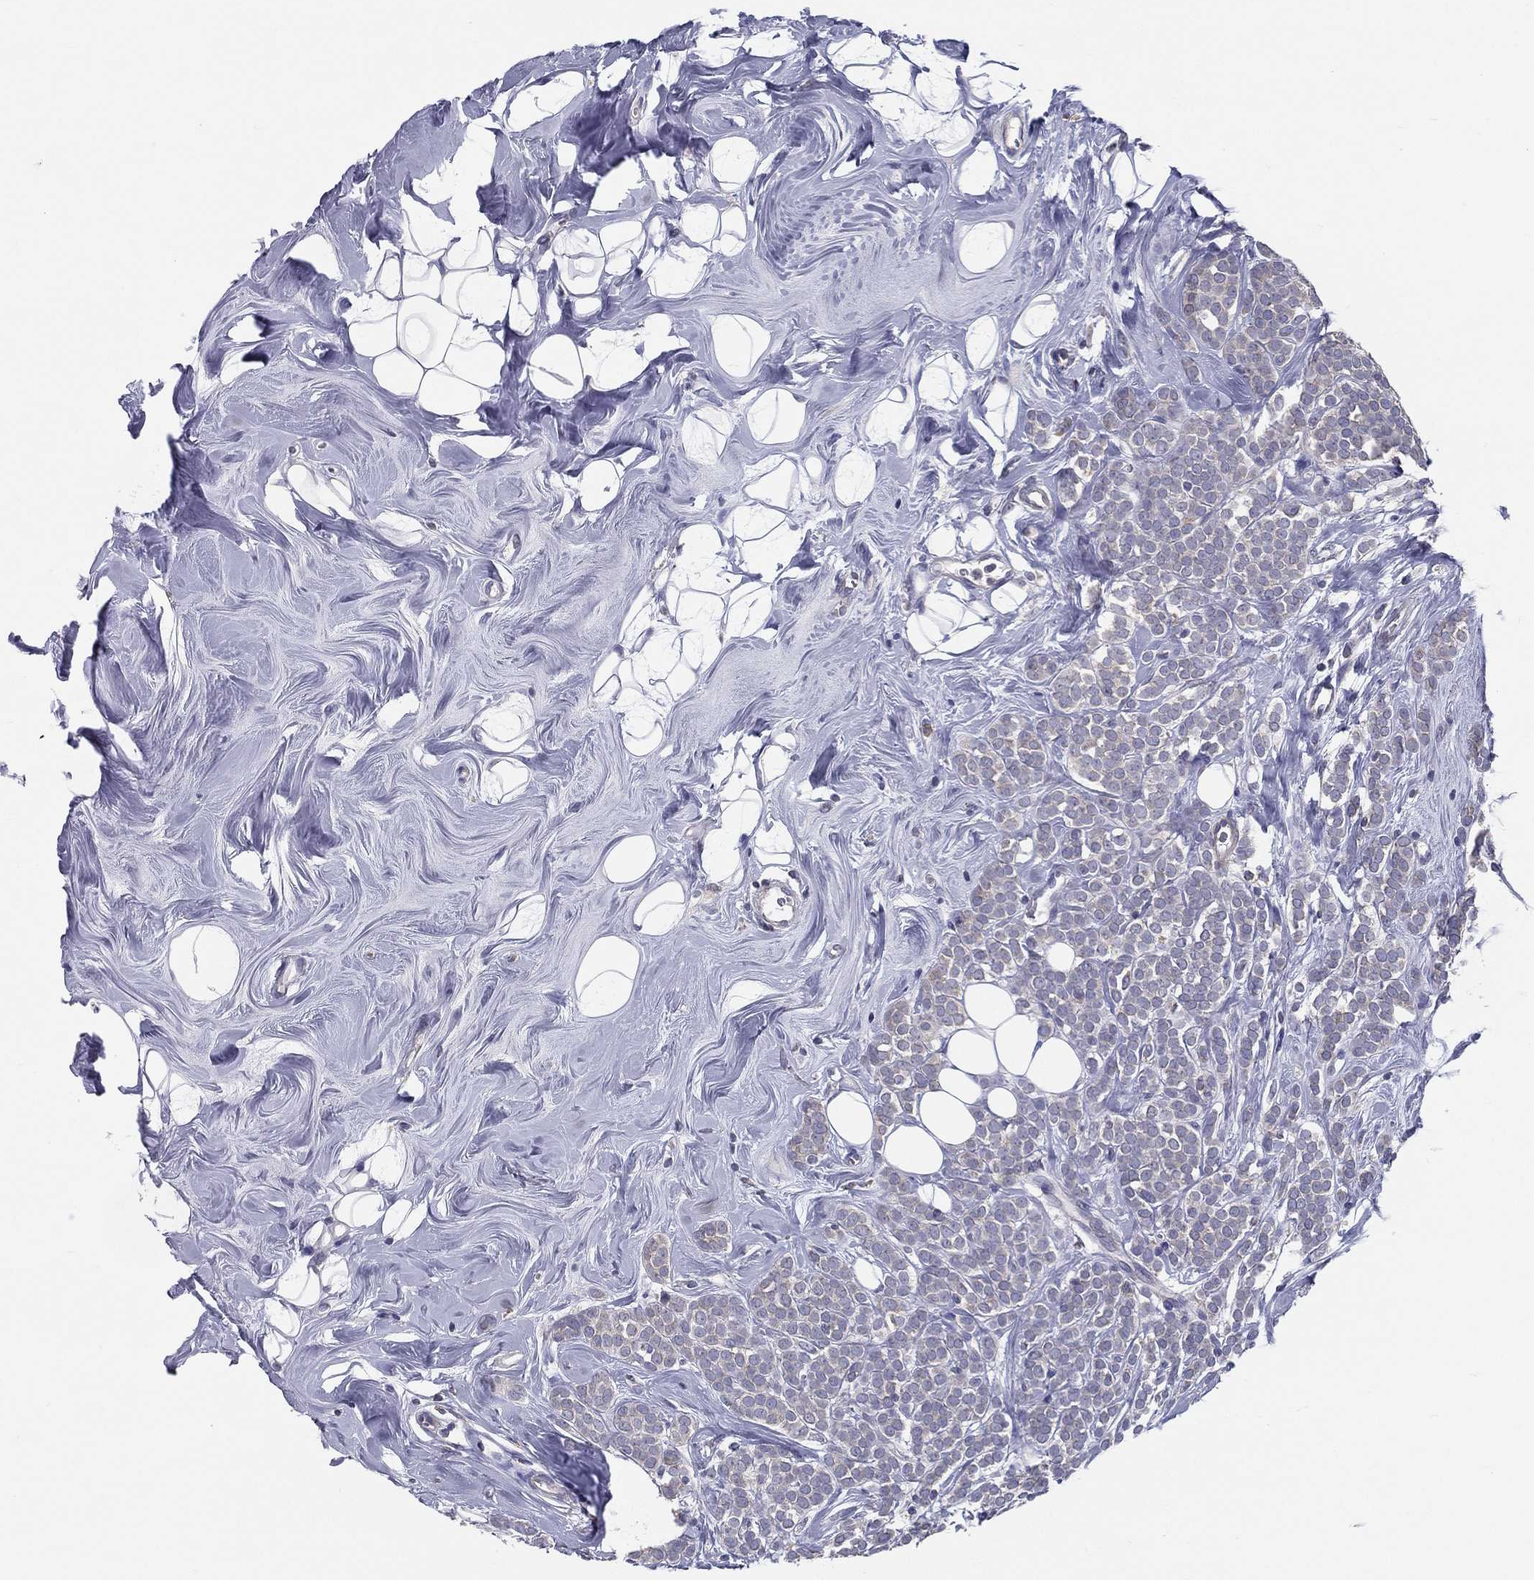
{"staining": {"intensity": "negative", "quantity": "none", "location": "none"}, "tissue": "breast cancer", "cell_type": "Tumor cells", "image_type": "cancer", "snomed": [{"axis": "morphology", "description": "Lobular carcinoma"}, {"axis": "topography", "description": "Breast"}], "caption": "Immunohistochemistry (IHC) histopathology image of lobular carcinoma (breast) stained for a protein (brown), which demonstrates no expression in tumor cells.", "gene": "PCSK1", "patient": {"sex": "female", "age": 49}}